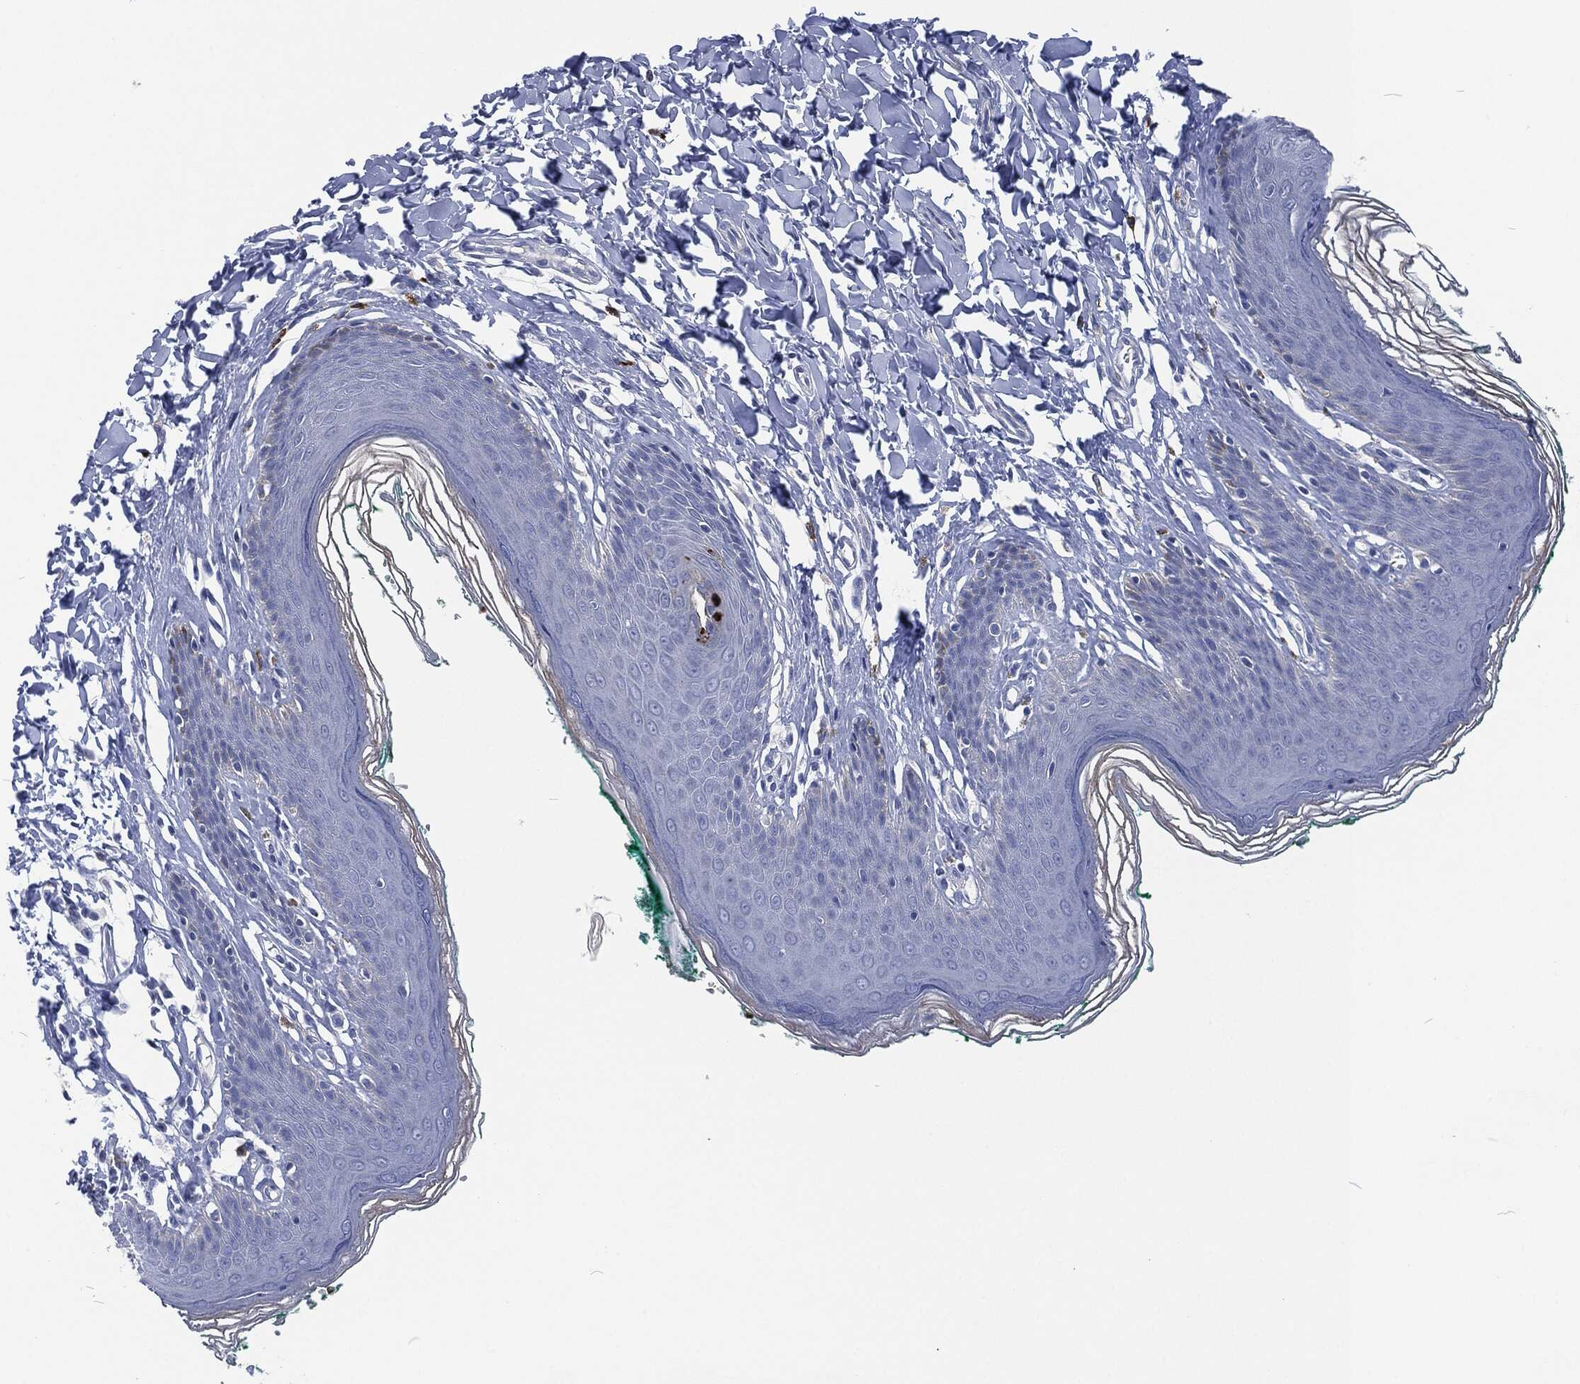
{"staining": {"intensity": "negative", "quantity": "none", "location": "none"}, "tissue": "skin", "cell_type": "Epidermal cells", "image_type": "normal", "snomed": [{"axis": "morphology", "description": "Normal tissue, NOS"}, {"axis": "topography", "description": "Vulva"}], "caption": "Skin stained for a protein using IHC shows no positivity epidermal cells.", "gene": "MPO", "patient": {"sex": "female", "age": 66}}